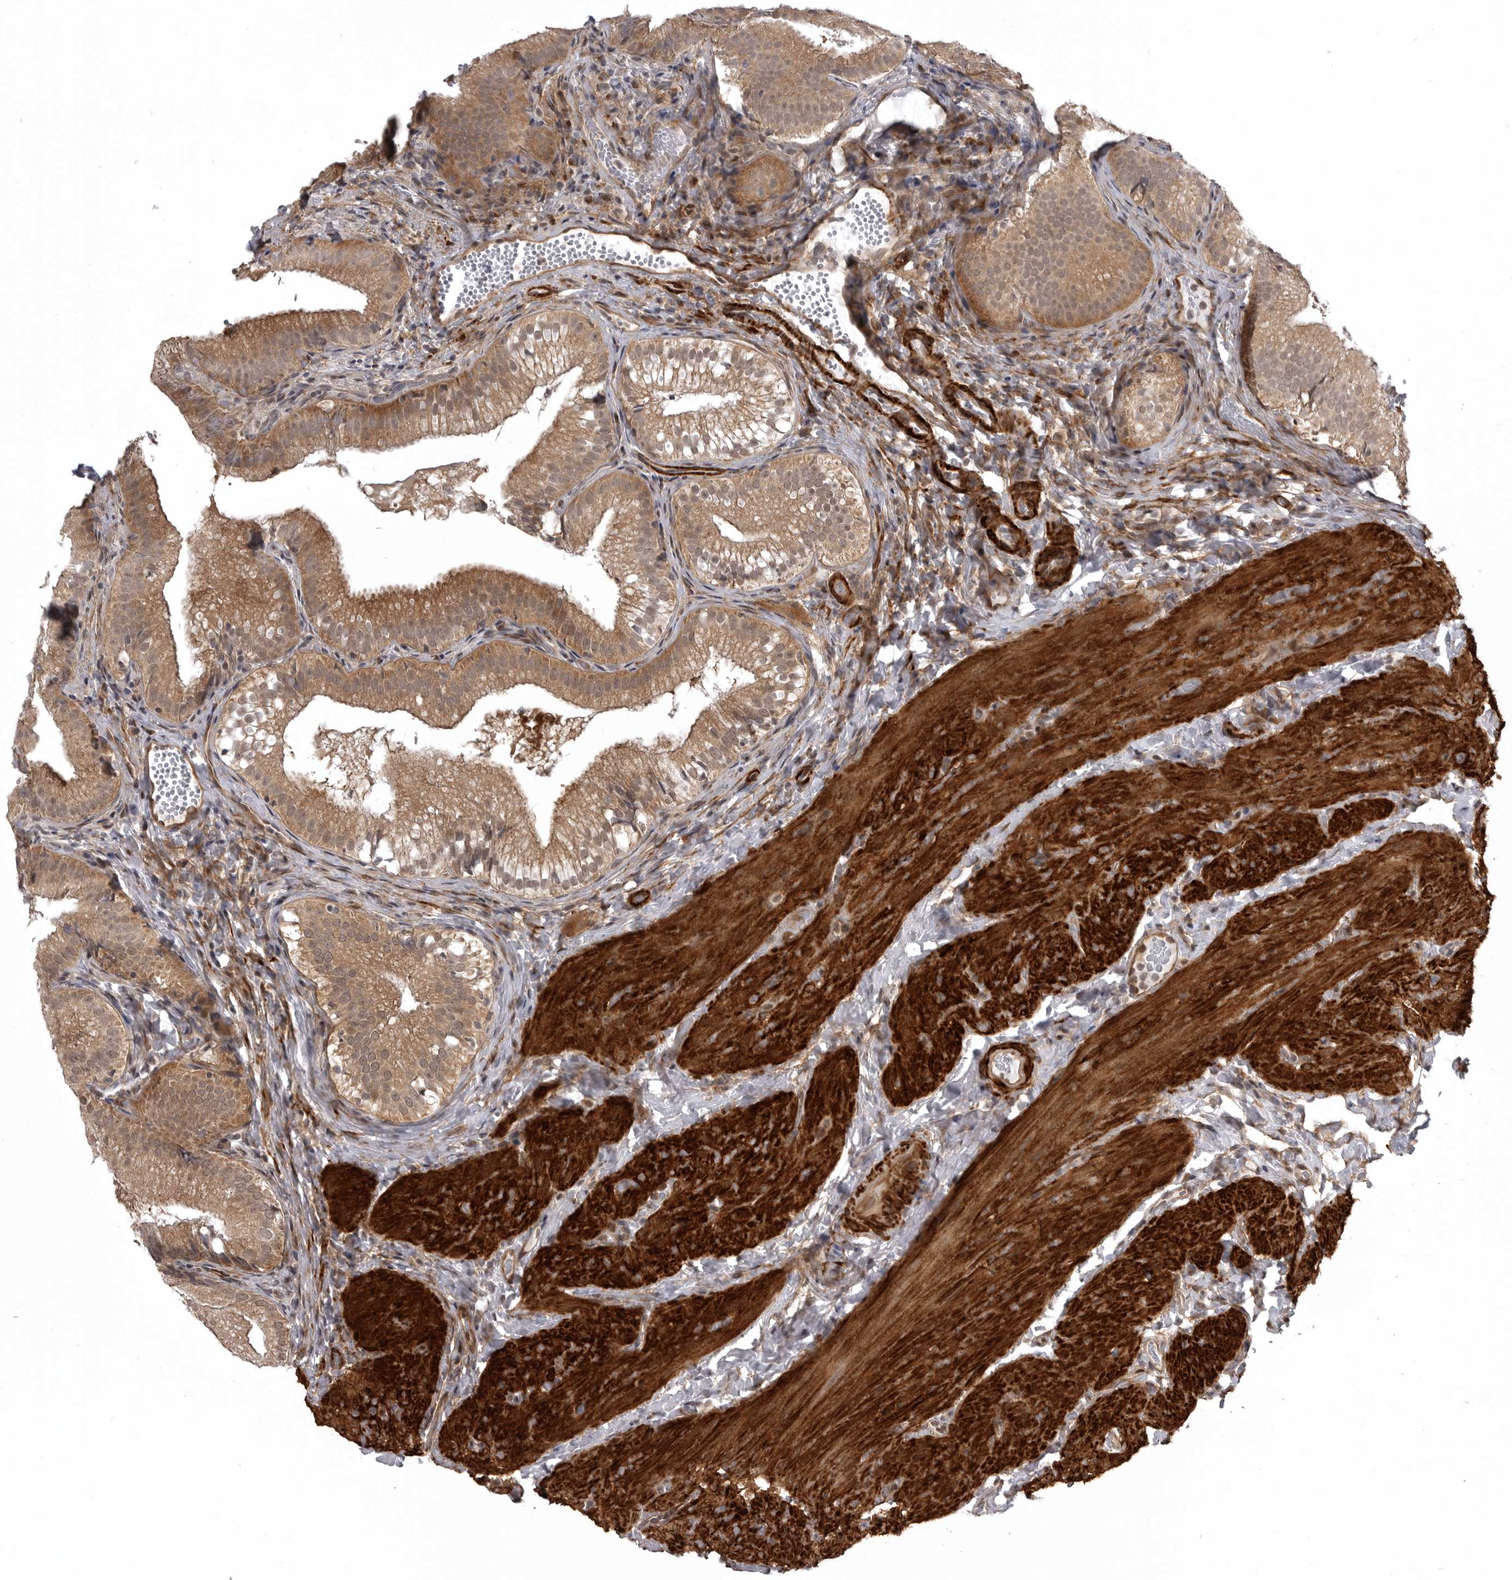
{"staining": {"intensity": "moderate", "quantity": ">75%", "location": "cytoplasmic/membranous,nuclear"}, "tissue": "gallbladder", "cell_type": "Glandular cells", "image_type": "normal", "snomed": [{"axis": "morphology", "description": "Normal tissue, NOS"}, {"axis": "topography", "description": "Gallbladder"}], "caption": "Gallbladder stained with a brown dye exhibits moderate cytoplasmic/membranous,nuclear positive staining in about >75% of glandular cells.", "gene": "SNX16", "patient": {"sex": "female", "age": 30}}